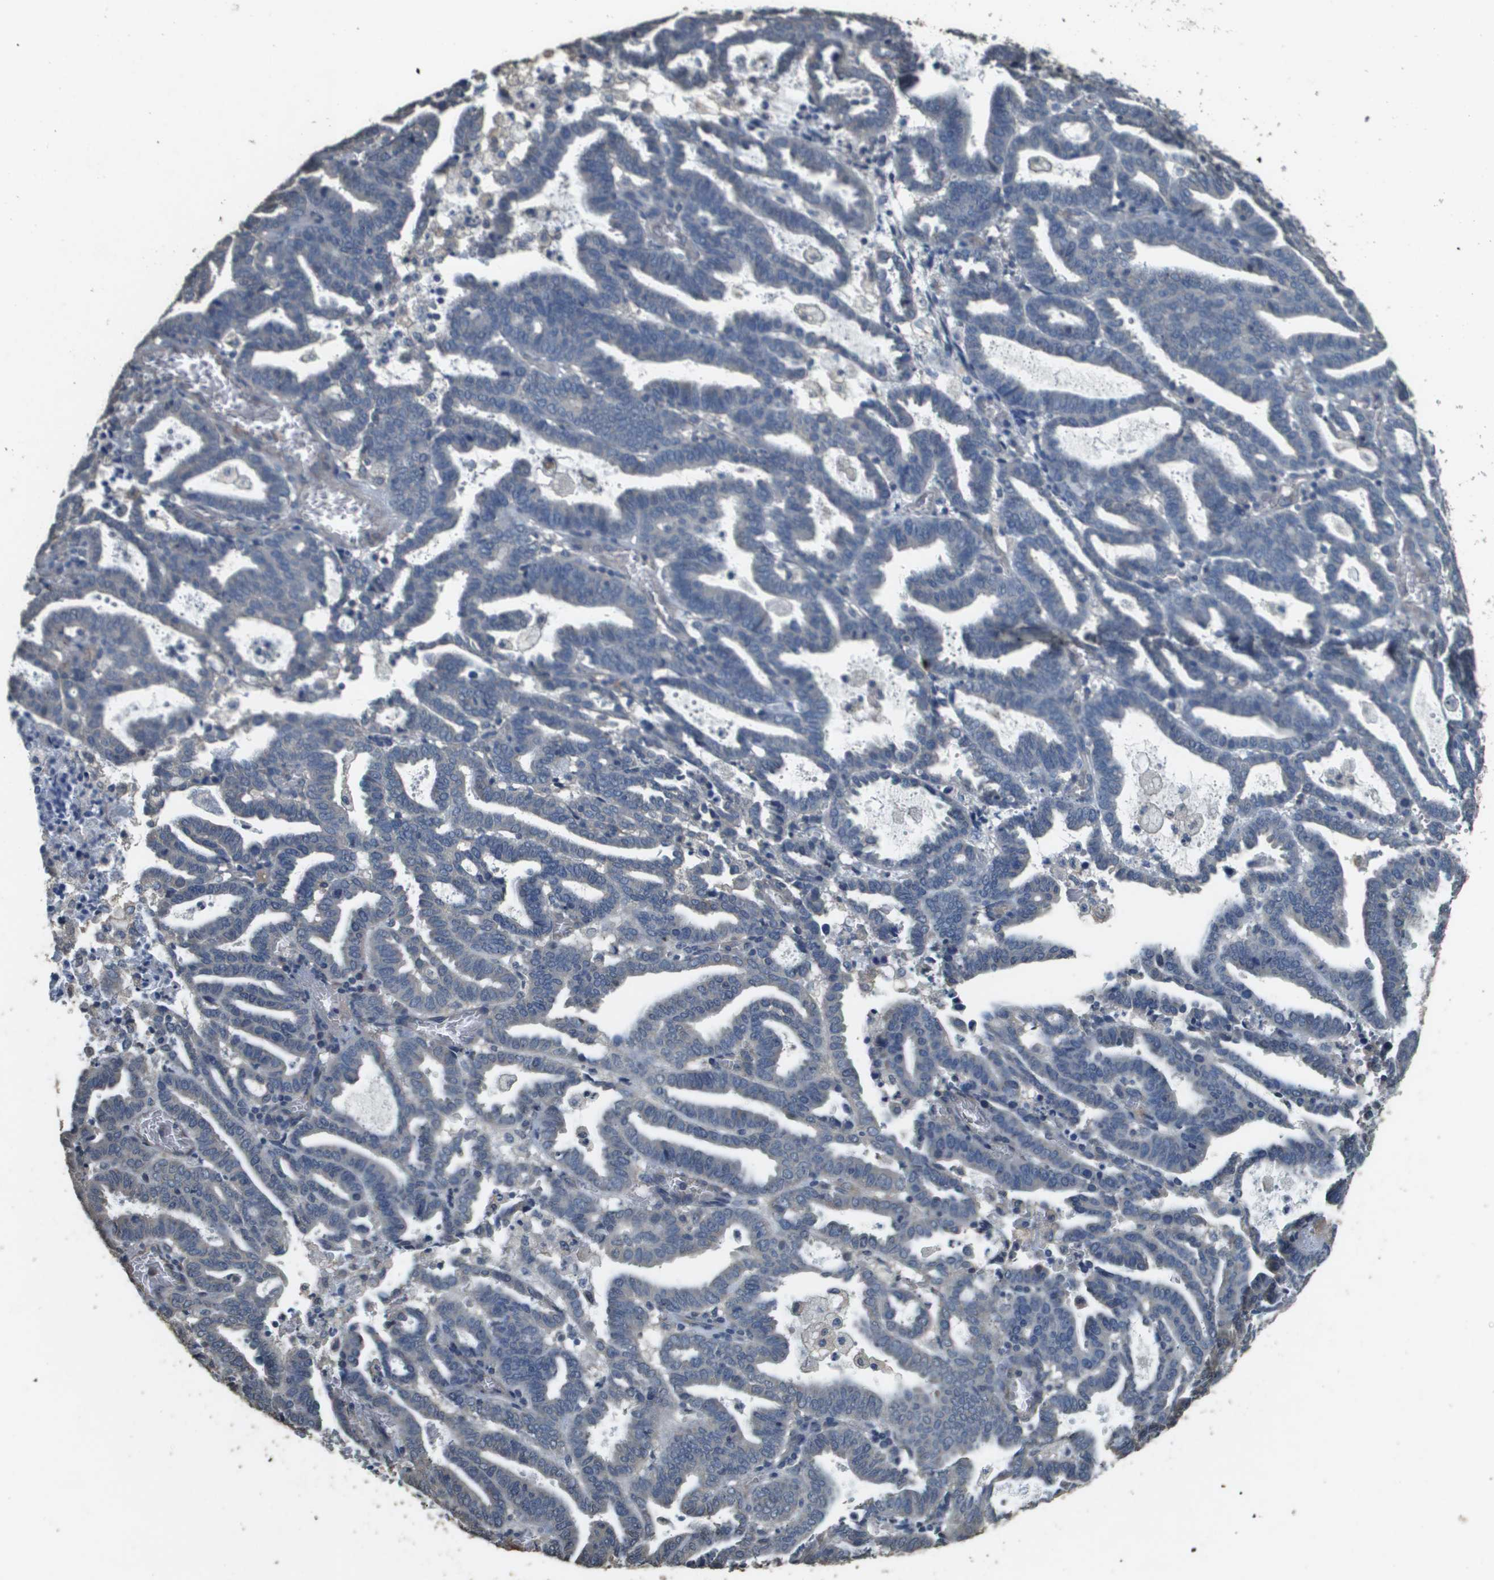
{"staining": {"intensity": "negative", "quantity": "none", "location": "none"}, "tissue": "endometrial cancer", "cell_type": "Tumor cells", "image_type": "cancer", "snomed": [{"axis": "morphology", "description": "Adenocarcinoma, NOS"}, {"axis": "topography", "description": "Uterus"}], "caption": "Tumor cells are negative for brown protein staining in endometrial cancer (adenocarcinoma).", "gene": "RAB6B", "patient": {"sex": "female", "age": 83}}